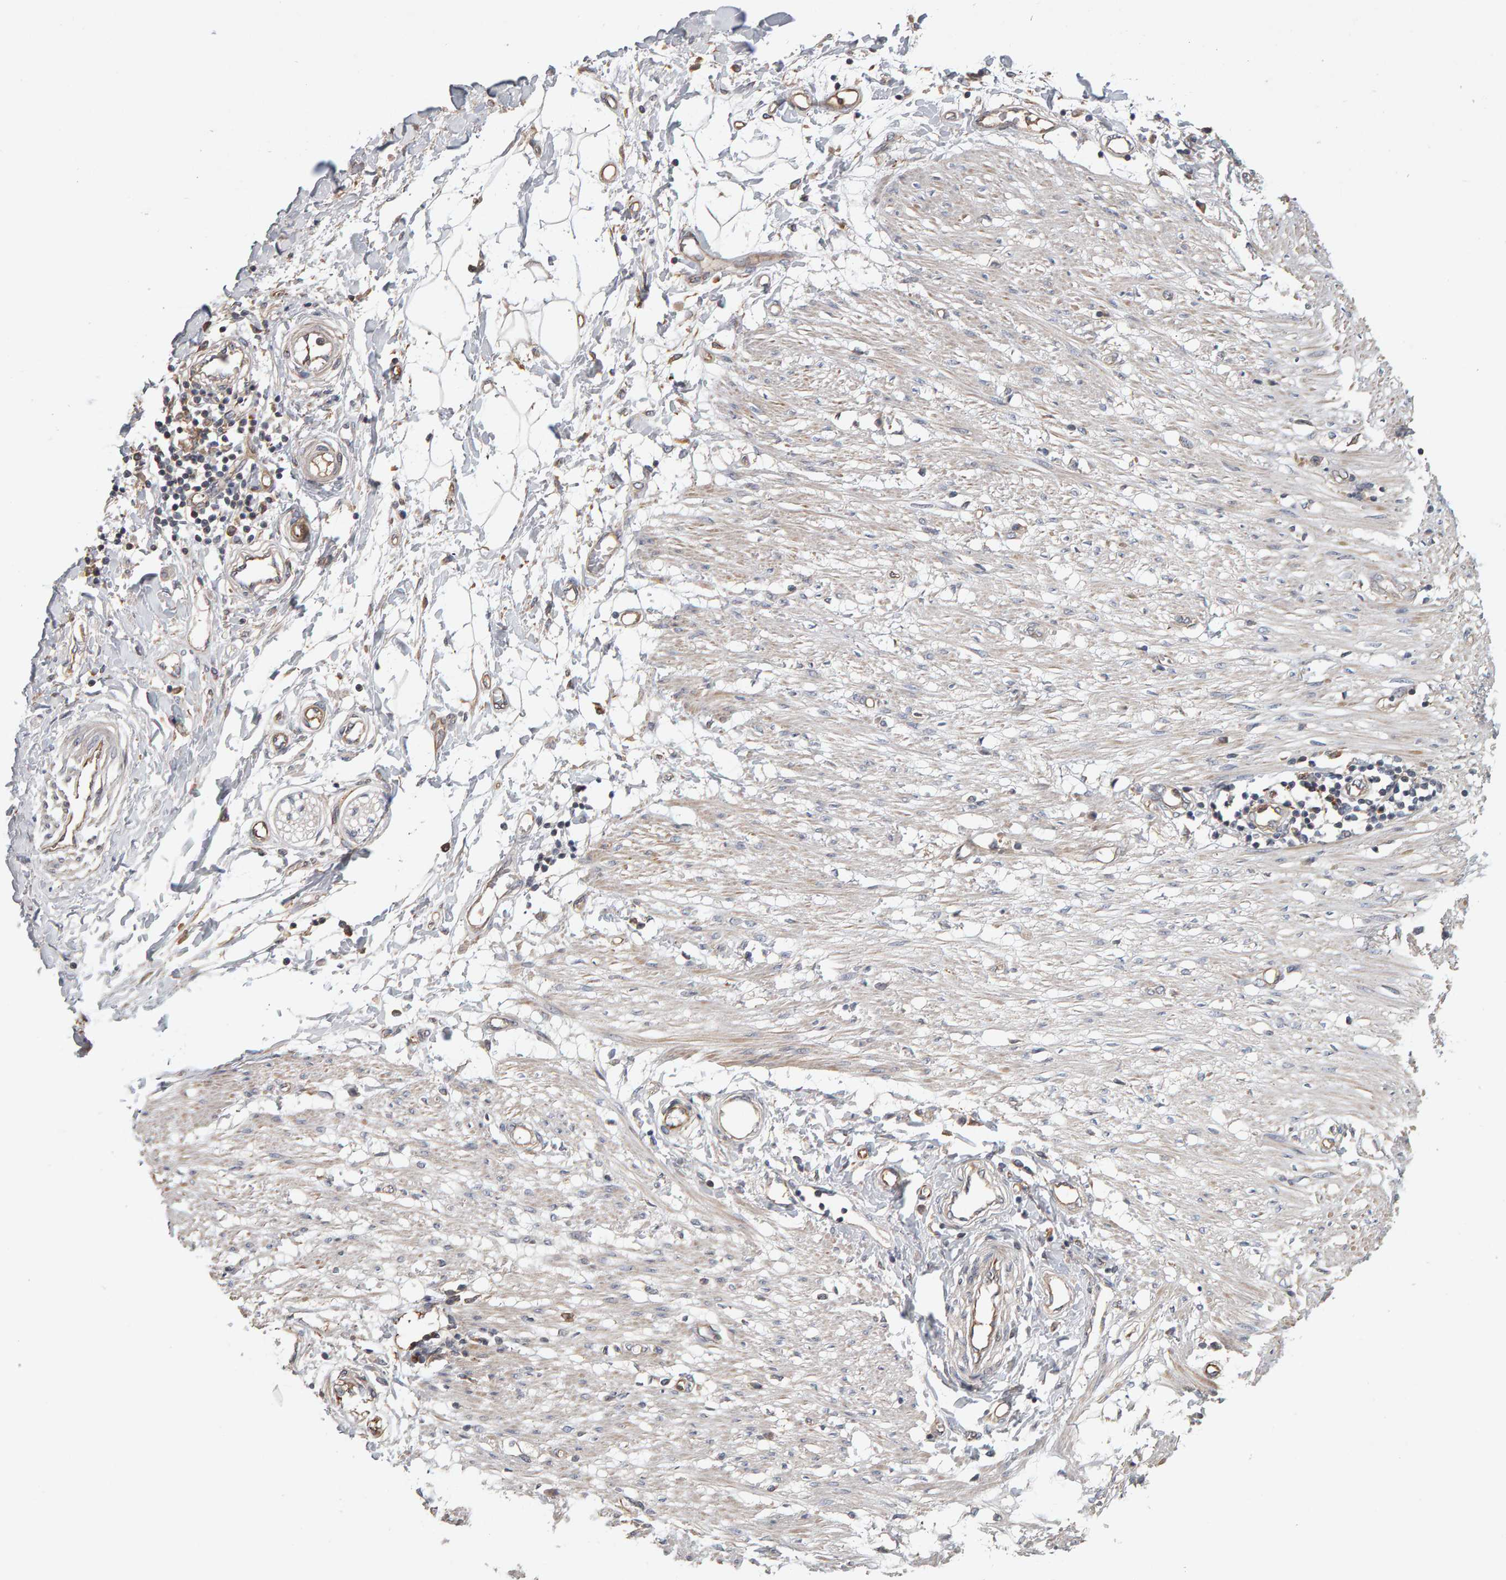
{"staining": {"intensity": "weak", "quantity": "25%-75%", "location": "cytoplasmic/membranous"}, "tissue": "adipose tissue", "cell_type": "Adipocytes", "image_type": "normal", "snomed": [{"axis": "morphology", "description": "Normal tissue, NOS"}, {"axis": "morphology", "description": "Adenocarcinoma, NOS"}, {"axis": "topography", "description": "Colon"}, {"axis": "topography", "description": "Peripheral nerve tissue"}], "caption": "High-magnification brightfield microscopy of benign adipose tissue stained with DAB (3,3'-diaminobenzidine) (brown) and counterstained with hematoxylin (blue). adipocytes exhibit weak cytoplasmic/membranous expression is present in approximately25%-75% of cells. (DAB (3,3'-diaminobenzidine) IHC with brightfield microscopy, high magnification).", "gene": "C9orf72", "patient": {"sex": "male", "age": 14}}